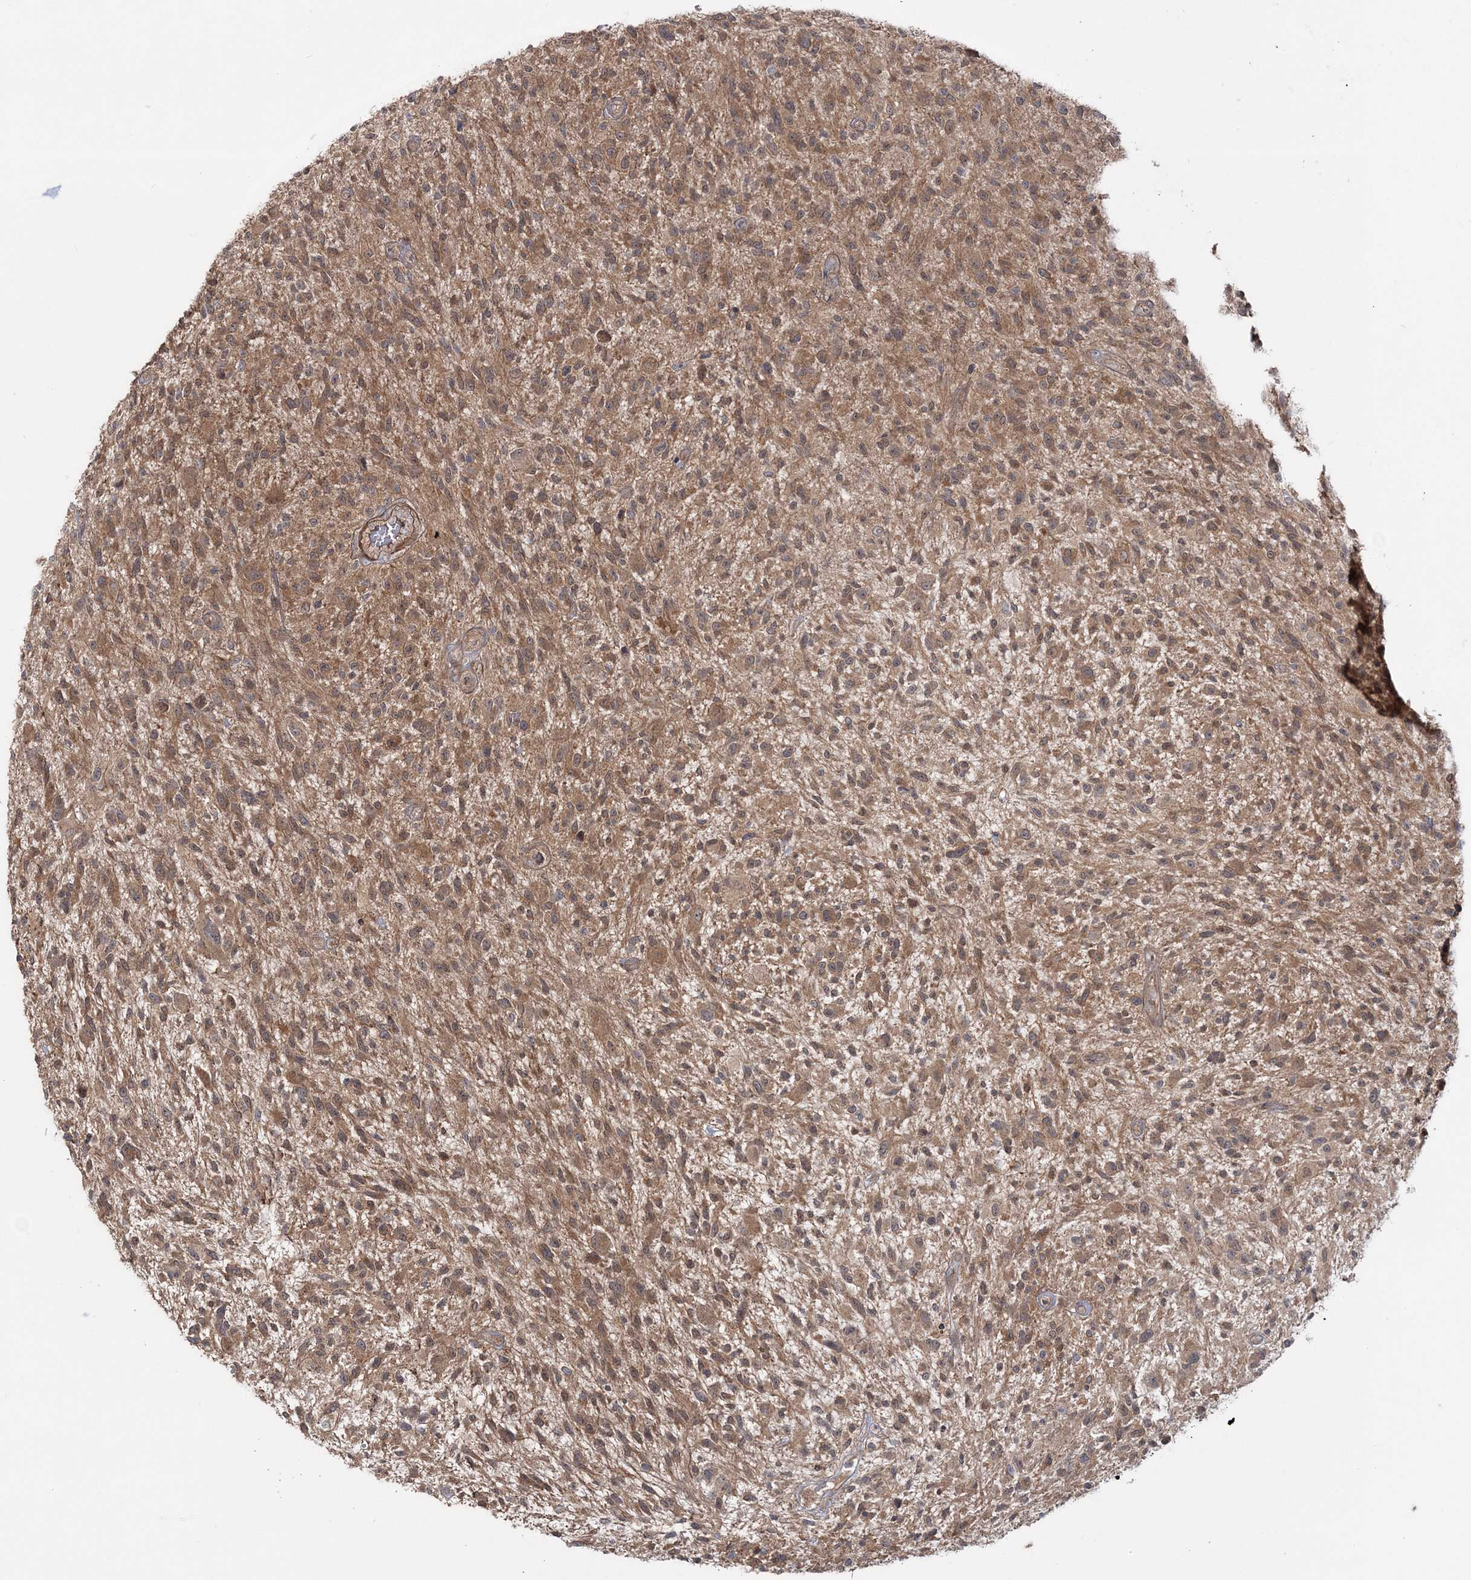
{"staining": {"intensity": "moderate", "quantity": ">75%", "location": "cytoplasmic/membranous"}, "tissue": "glioma", "cell_type": "Tumor cells", "image_type": "cancer", "snomed": [{"axis": "morphology", "description": "Glioma, malignant, High grade"}, {"axis": "topography", "description": "Brain"}], "caption": "IHC photomicrograph of neoplastic tissue: malignant glioma (high-grade) stained using immunohistochemistry reveals medium levels of moderate protein expression localized specifically in the cytoplasmic/membranous of tumor cells, appearing as a cytoplasmic/membranous brown color.", "gene": "MOCS2", "patient": {"sex": "male", "age": 47}}